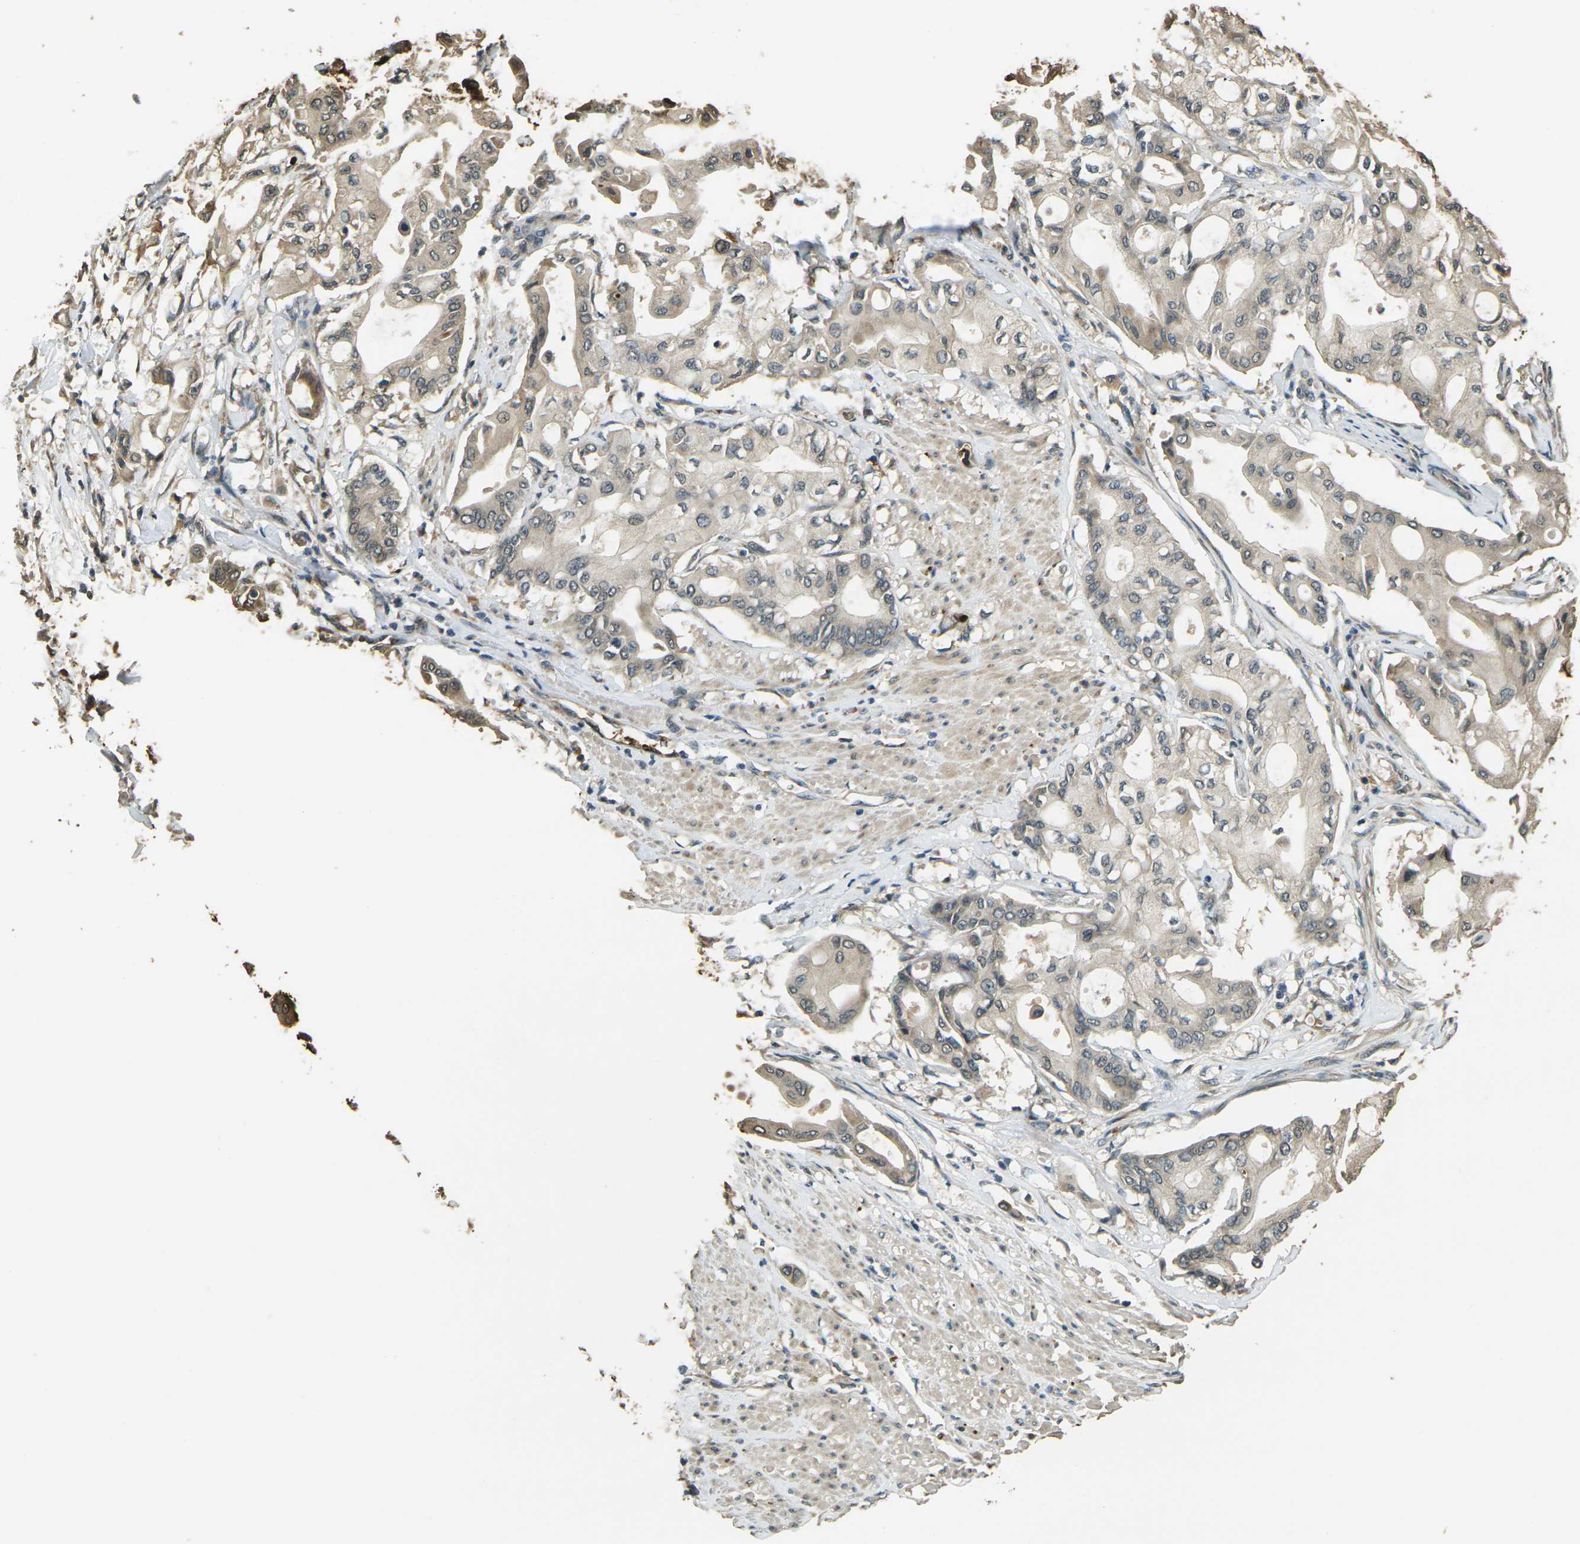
{"staining": {"intensity": "weak", "quantity": ">75%", "location": "cytoplasmic/membranous"}, "tissue": "pancreatic cancer", "cell_type": "Tumor cells", "image_type": "cancer", "snomed": [{"axis": "morphology", "description": "Adenocarcinoma, NOS"}, {"axis": "morphology", "description": "Adenocarcinoma, metastatic, NOS"}, {"axis": "topography", "description": "Lymph node"}, {"axis": "topography", "description": "Pancreas"}, {"axis": "topography", "description": "Duodenum"}], "caption": "High-power microscopy captured an immunohistochemistry (IHC) micrograph of metastatic adenocarcinoma (pancreatic), revealing weak cytoplasmic/membranous staining in about >75% of tumor cells.", "gene": "TOR1A", "patient": {"sex": "female", "age": 64}}